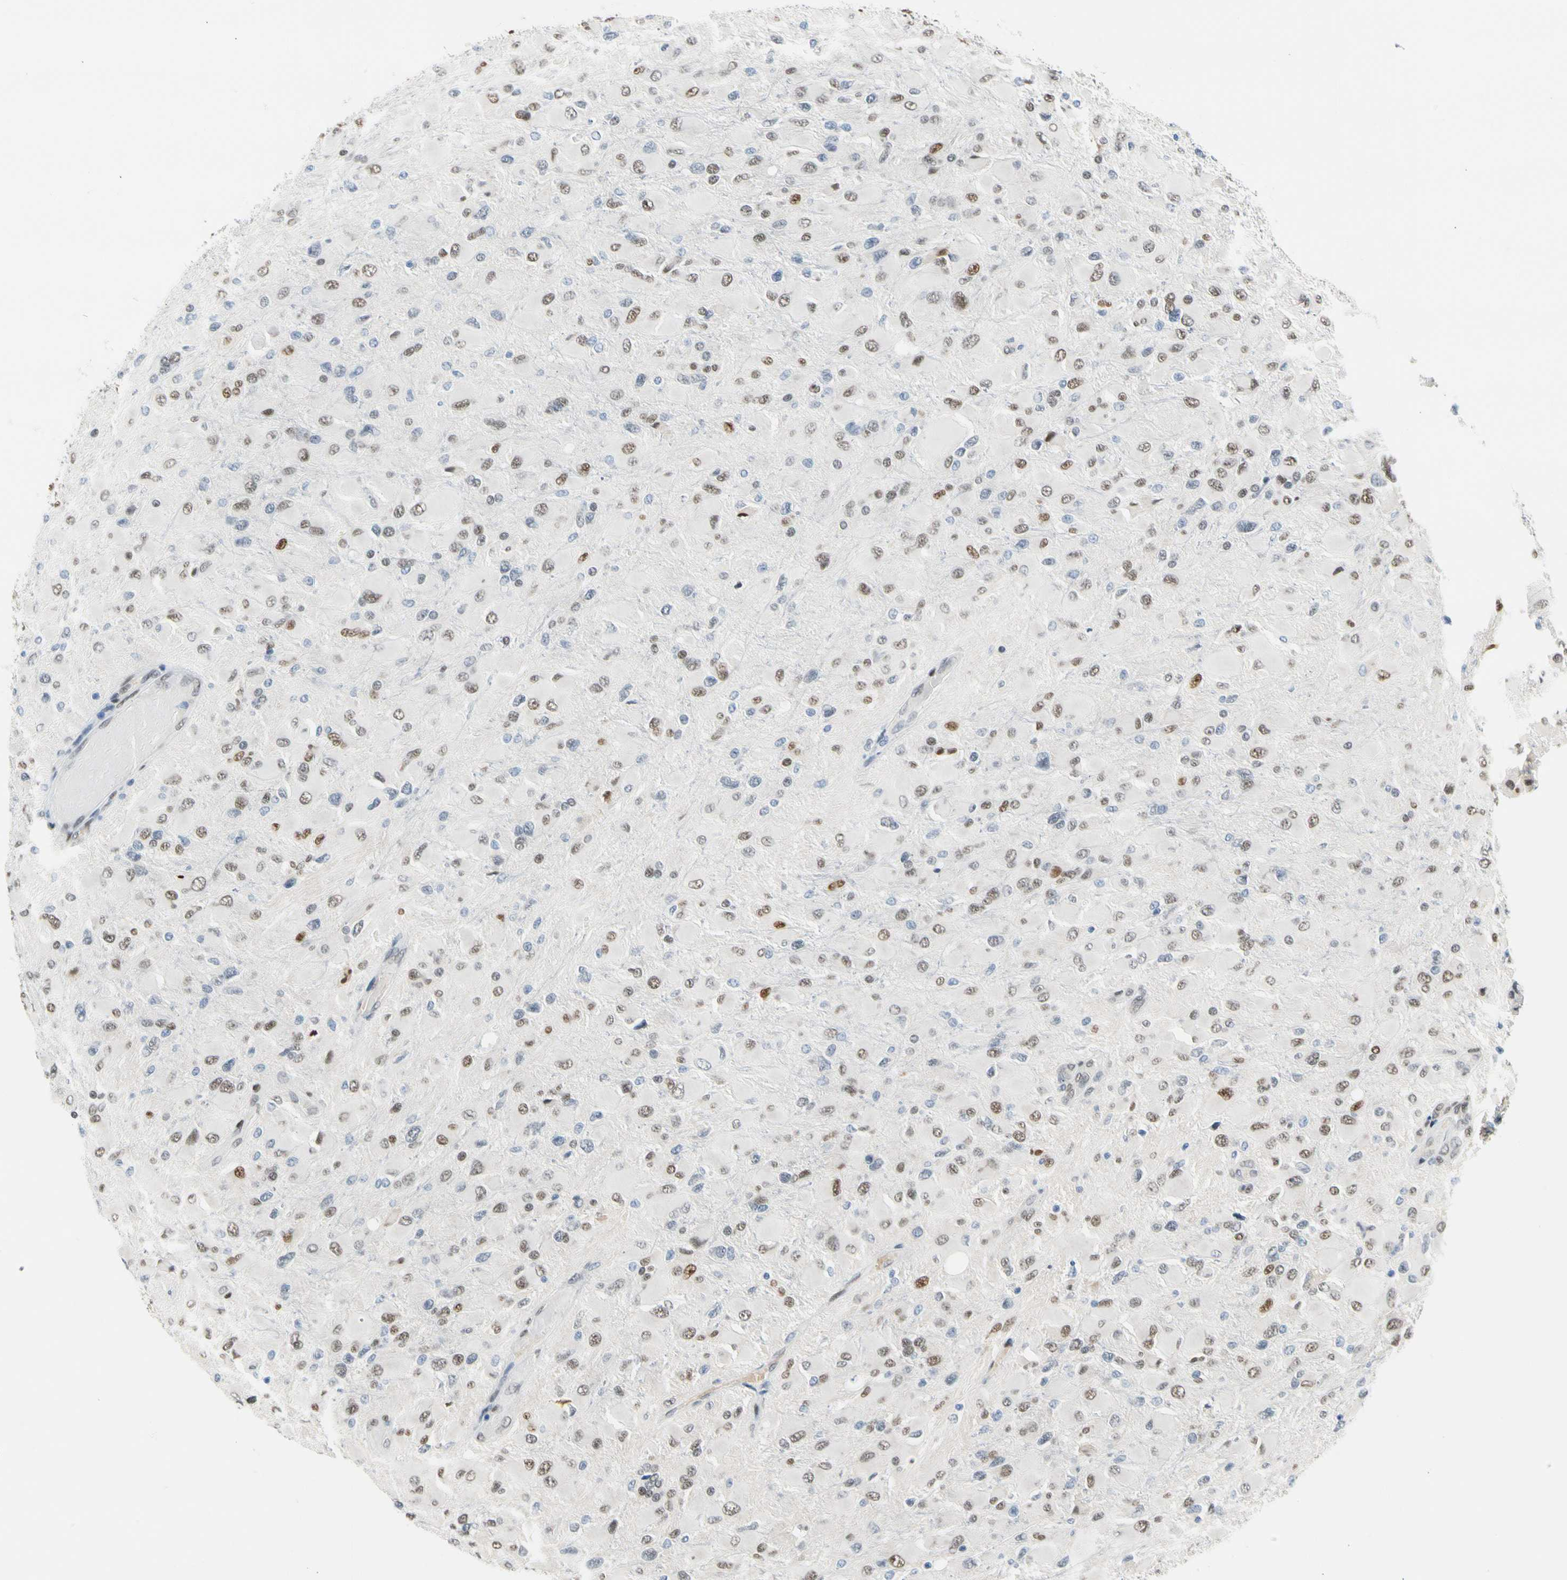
{"staining": {"intensity": "moderate", "quantity": "25%-75%", "location": "nuclear"}, "tissue": "glioma", "cell_type": "Tumor cells", "image_type": "cancer", "snomed": [{"axis": "morphology", "description": "Glioma, malignant, High grade"}, {"axis": "topography", "description": "Cerebral cortex"}], "caption": "An image of glioma stained for a protein displays moderate nuclear brown staining in tumor cells.", "gene": "NFIA", "patient": {"sex": "female", "age": 36}}